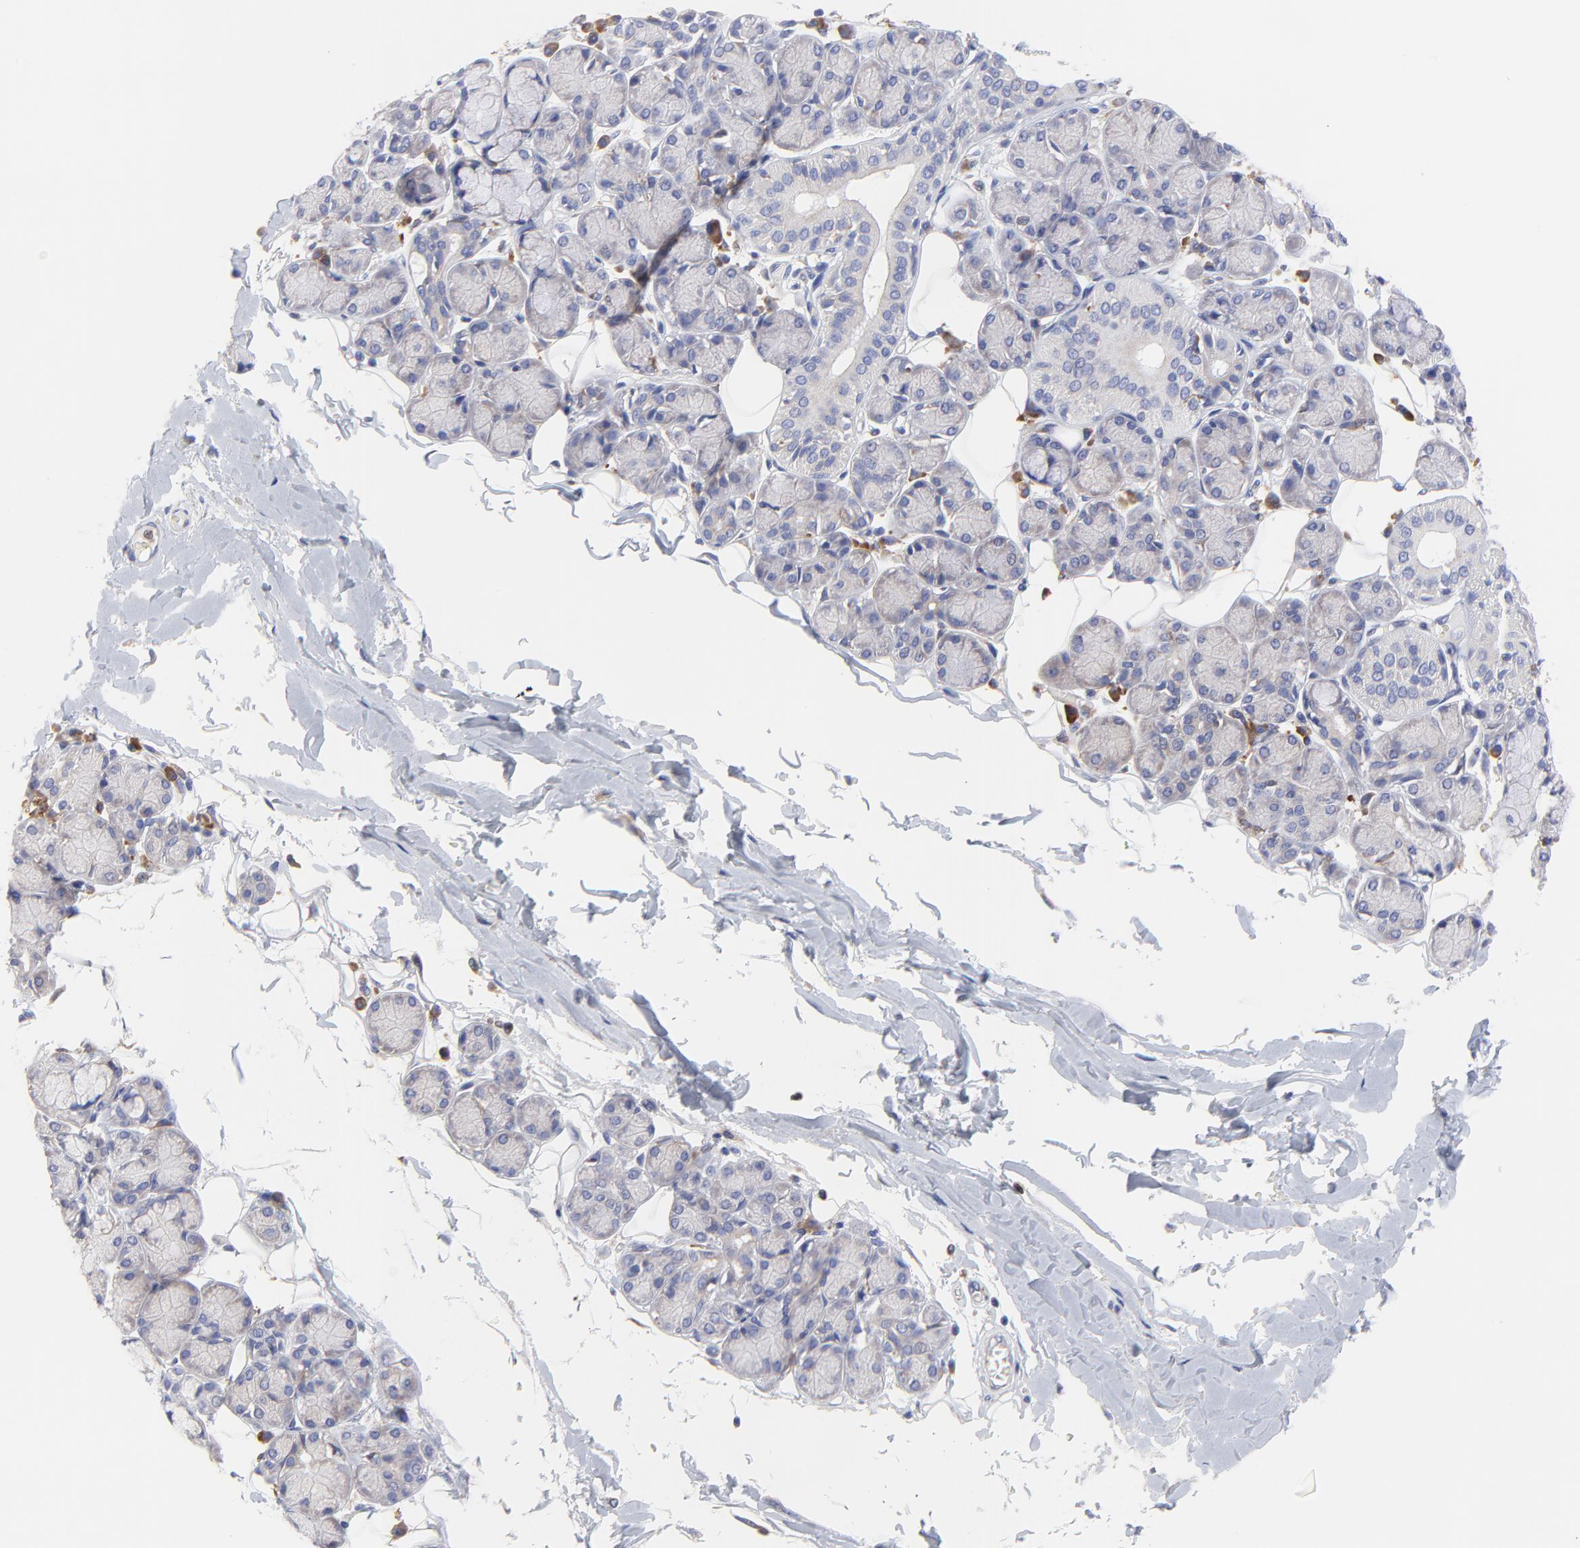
{"staining": {"intensity": "negative", "quantity": "none", "location": "none"}, "tissue": "salivary gland", "cell_type": "Glandular cells", "image_type": "normal", "snomed": [{"axis": "morphology", "description": "Normal tissue, NOS"}, {"axis": "topography", "description": "Salivary gland"}], "caption": "High magnification brightfield microscopy of normal salivary gland stained with DAB (brown) and counterstained with hematoxylin (blue): glandular cells show no significant positivity.", "gene": "MOSPD2", "patient": {"sex": "male", "age": 54}}